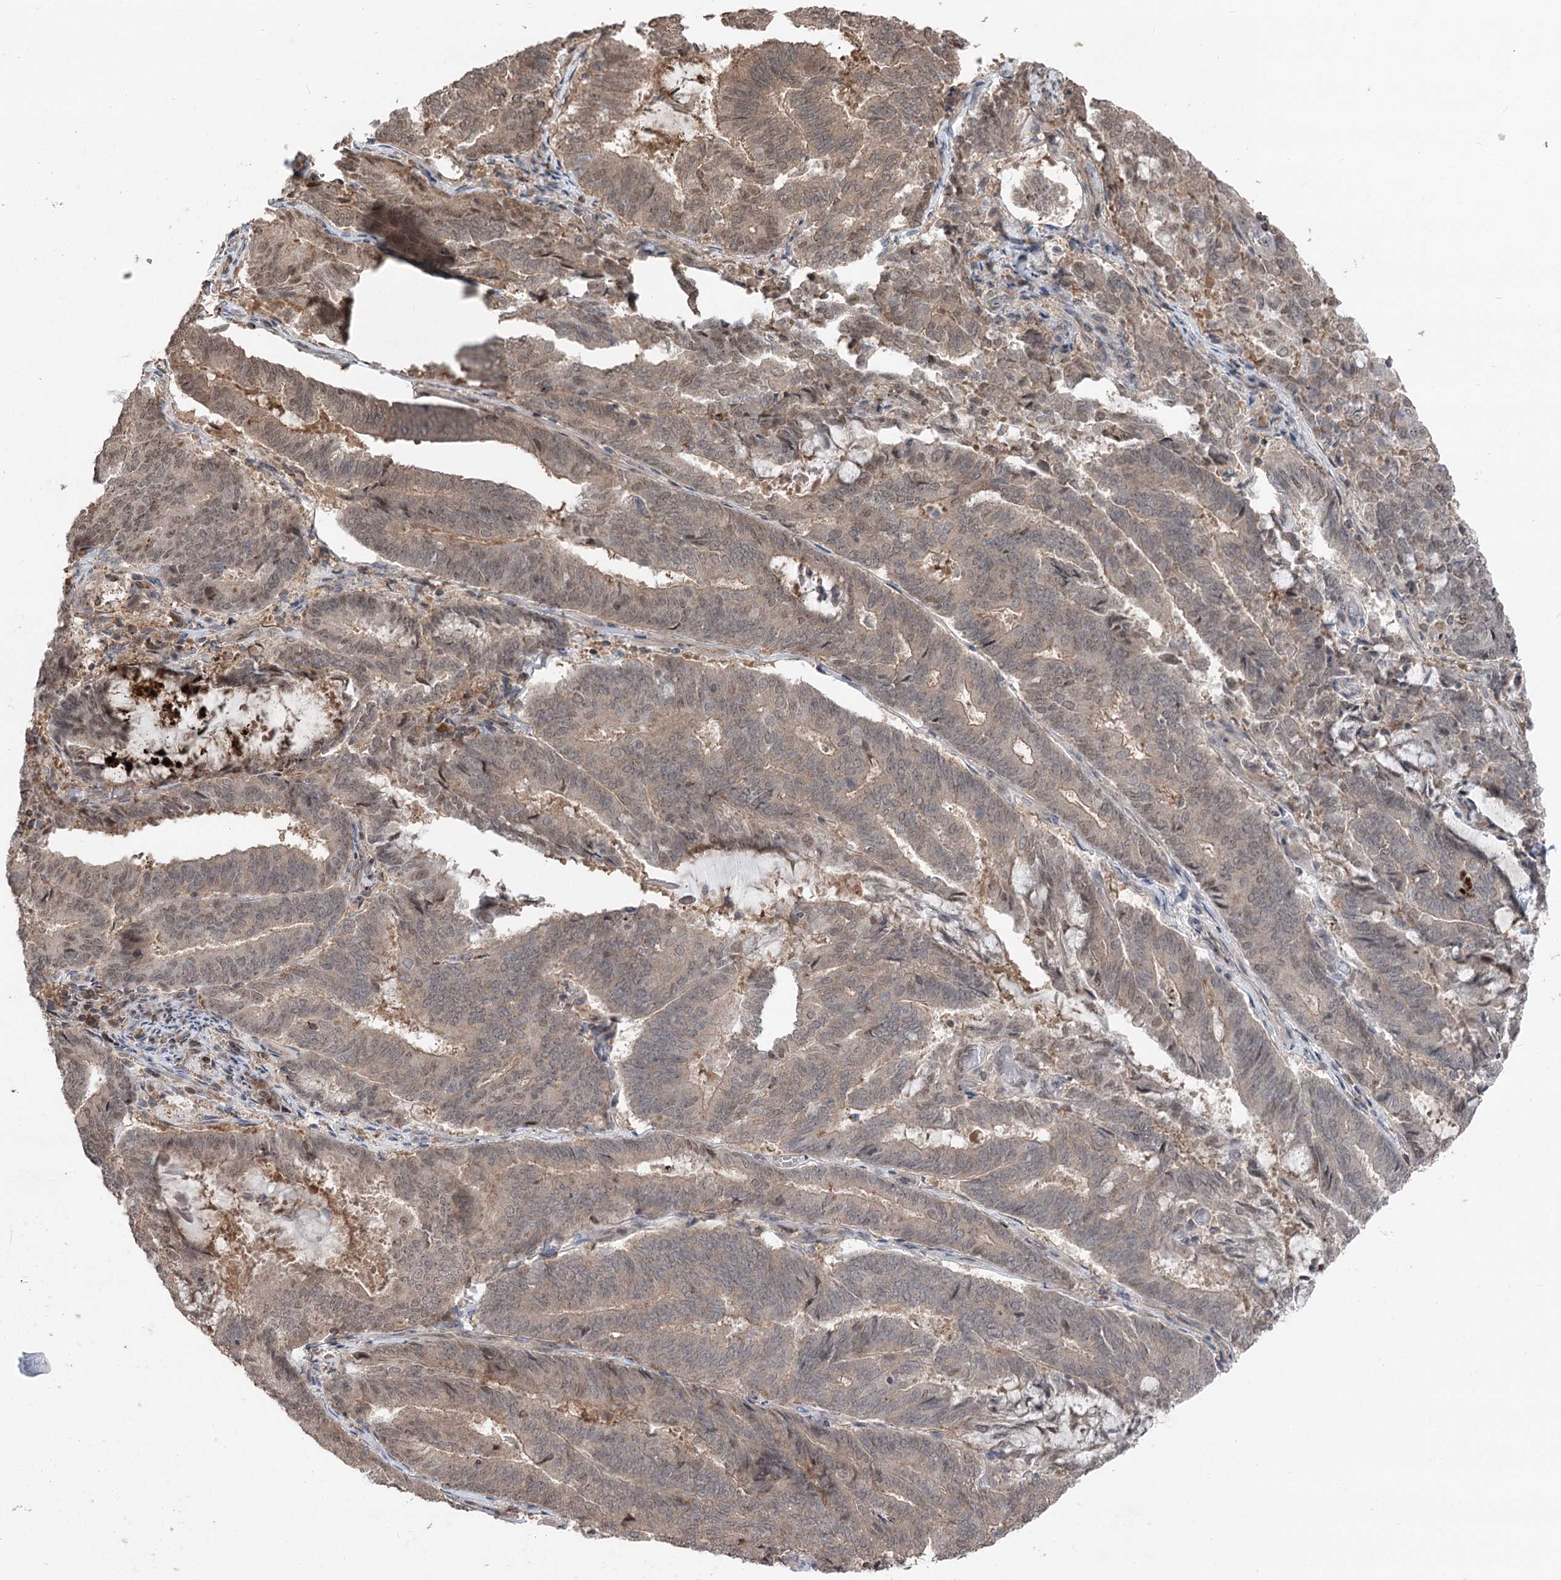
{"staining": {"intensity": "weak", "quantity": ">75%", "location": "cytoplasmic/membranous,nuclear"}, "tissue": "endometrial cancer", "cell_type": "Tumor cells", "image_type": "cancer", "snomed": [{"axis": "morphology", "description": "Adenocarcinoma, NOS"}, {"axis": "topography", "description": "Endometrium"}], "caption": "DAB immunohistochemical staining of endometrial adenocarcinoma shows weak cytoplasmic/membranous and nuclear protein expression in about >75% of tumor cells. The protein is shown in brown color, while the nuclei are stained blue.", "gene": "CCSER2", "patient": {"sex": "female", "age": 80}}